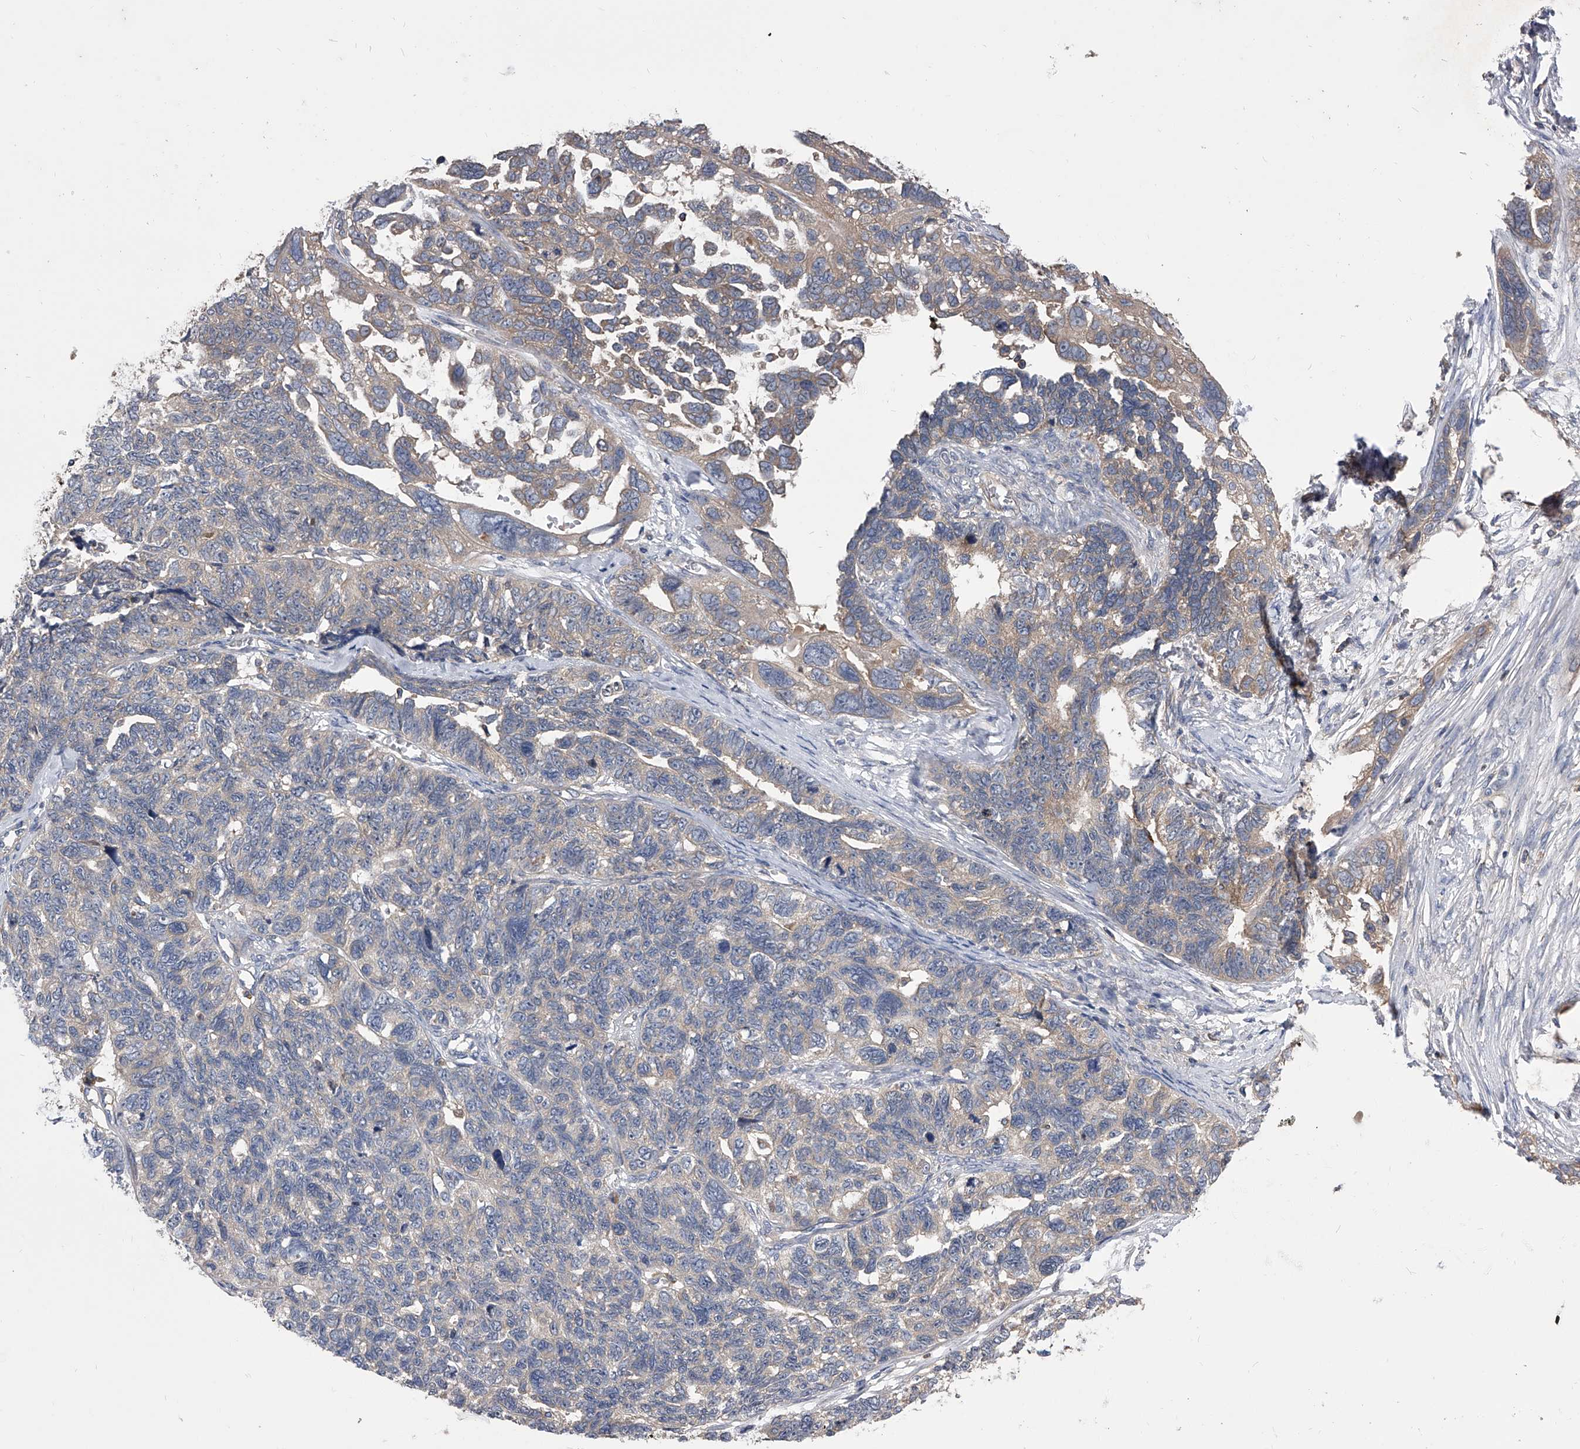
{"staining": {"intensity": "weak", "quantity": "25%-75%", "location": "cytoplasmic/membranous"}, "tissue": "ovarian cancer", "cell_type": "Tumor cells", "image_type": "cancer", "snomed": [{"axis": "morphology", "description": "Cystadenocarcinoma, serous, NOS"}, {"axis": "topography", "description": "Ovary"}], "caption": "The image shows a brown stain indicating the presence of a protein in the cytoplasmic/membranous of tumor cells in serous cystadenocarcinoma (ovarian).", "gene": "CUL7", "patient": {"sex": "female", "age": 79}}